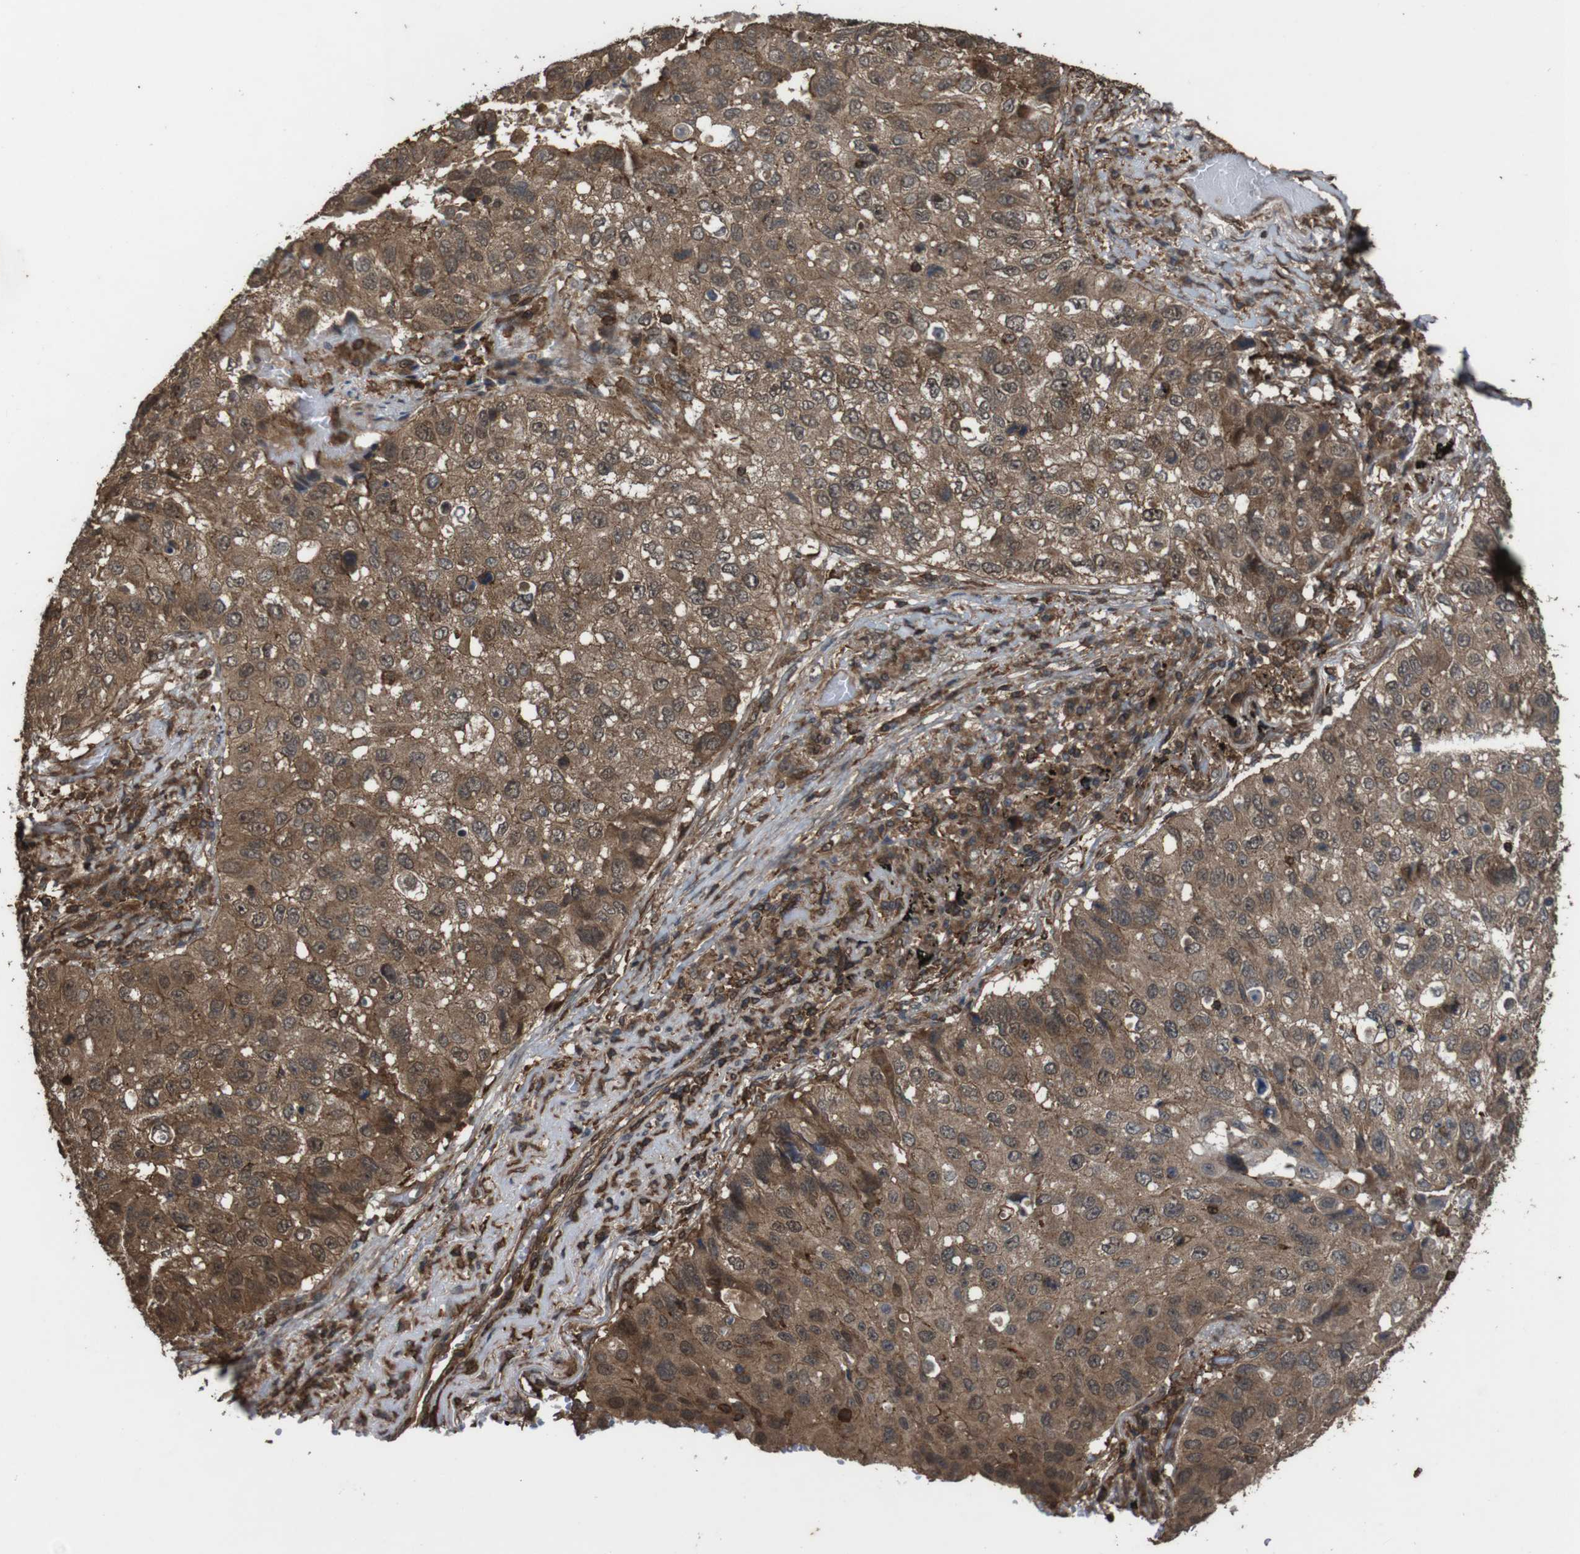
{"staining": {"intensity": "moderate", "quantity": ">75%", "location": "cytoplasmic/membranous"}, "tissue": "lung cancer", "cell_type": "Tumor cells", "image_type": "cancer", "snomed": [{"axis": "morphology", "description": "Squamous cell carcinoma, NOS"}, {"axis": "topography", "description": "Lung"}], "caption": "Squamous cell carcinoma (lung) stained for a protein demonstrates moderate cytoplasmic/membranous positivity in tumor cells.", "gene": "BAG4", "patient": {"sex": "male", "age": 57}}